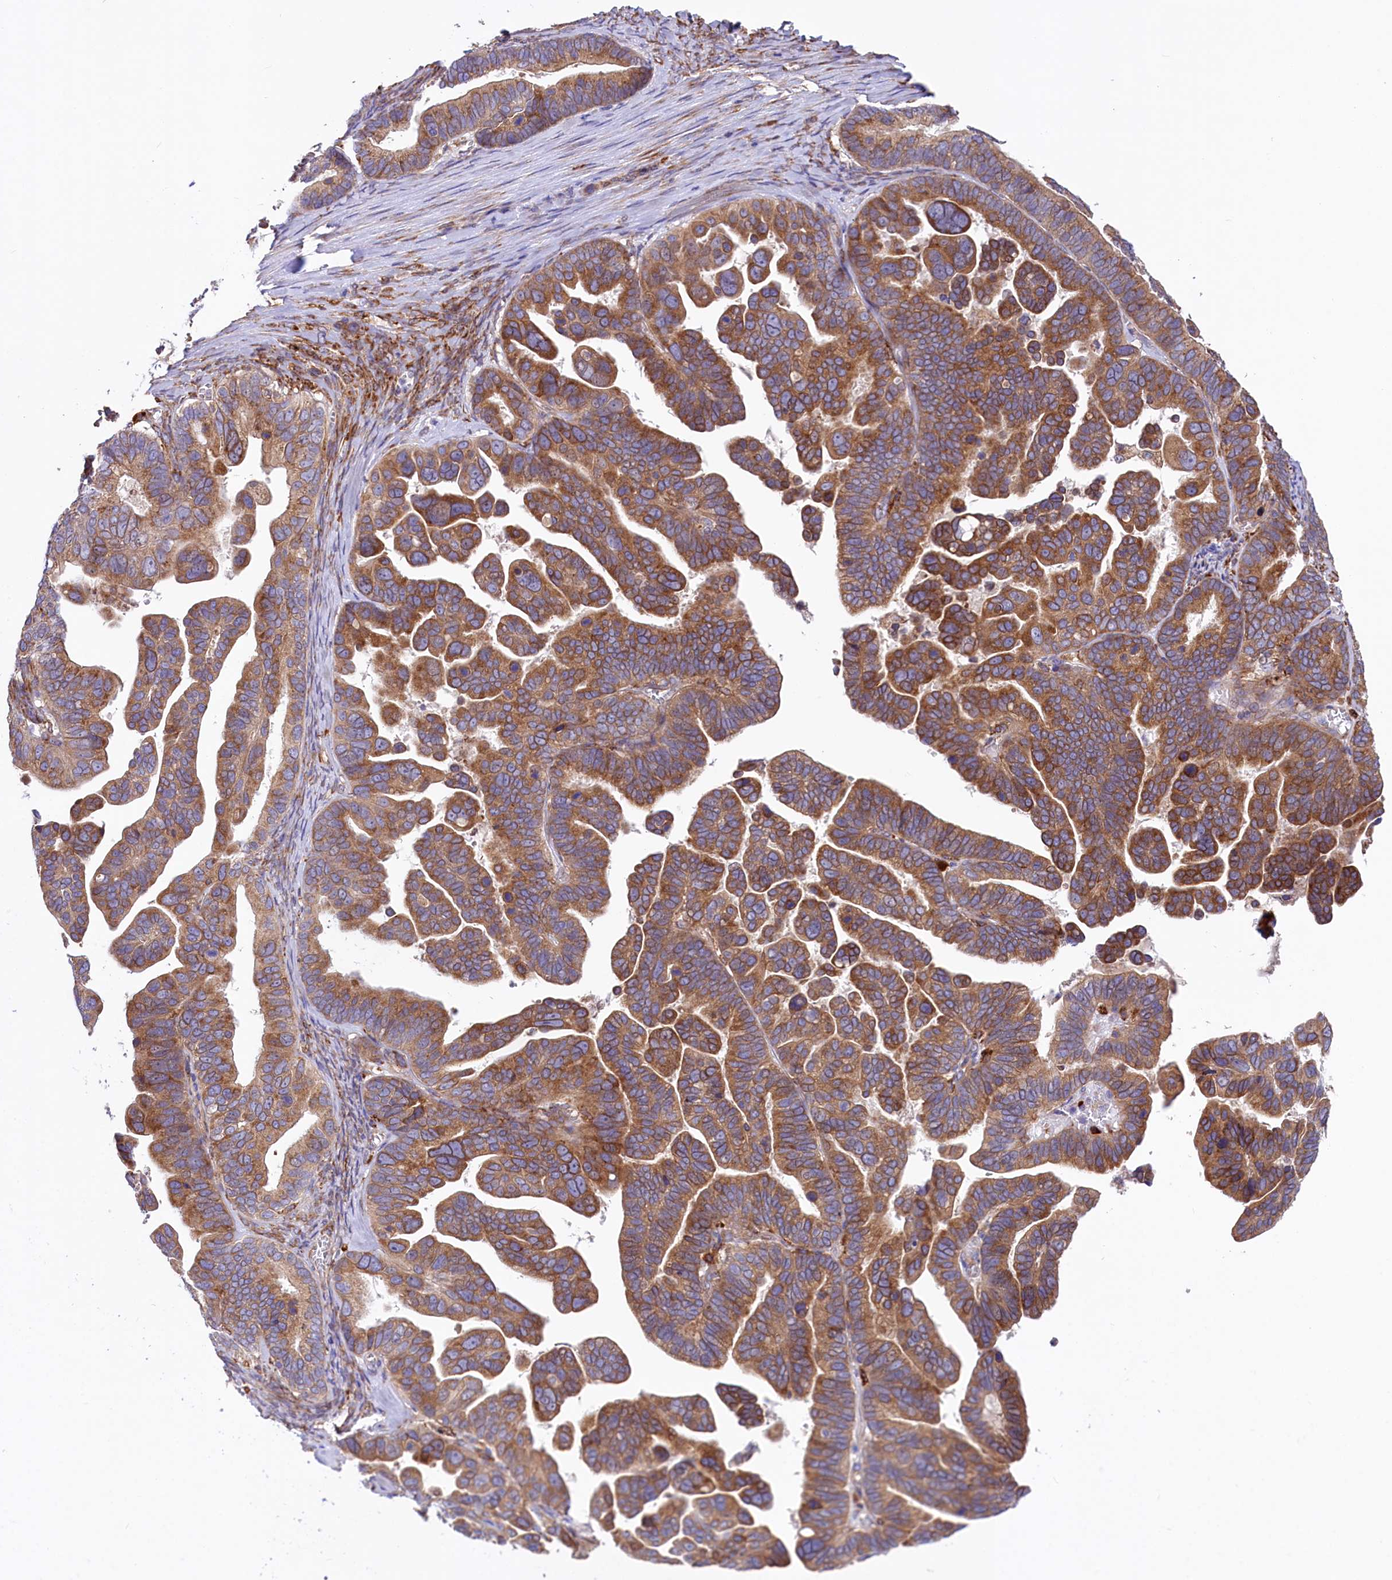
{"staining": {"intensity": "moderate", "quantity": ">75%", "location": "cytoplasmic/membranous"}, "tissue": "ovarian cancer", "cell_type": "Tumor cells", "image_type": "cancer", "snomed": [{"axis": "morphology", "description": "Cystadenocarcinoma, serous, NOS"}, {"axis": "topography", "description": "Ovary"}], "caption": "Serous cystadenocarcinoma (ovarian) stained for a protein reveals moderate cytoplasmic/membranous positivity in tumor cells.", "gene": "CHID1", "patient": {"sex": "female", "age": 56}}